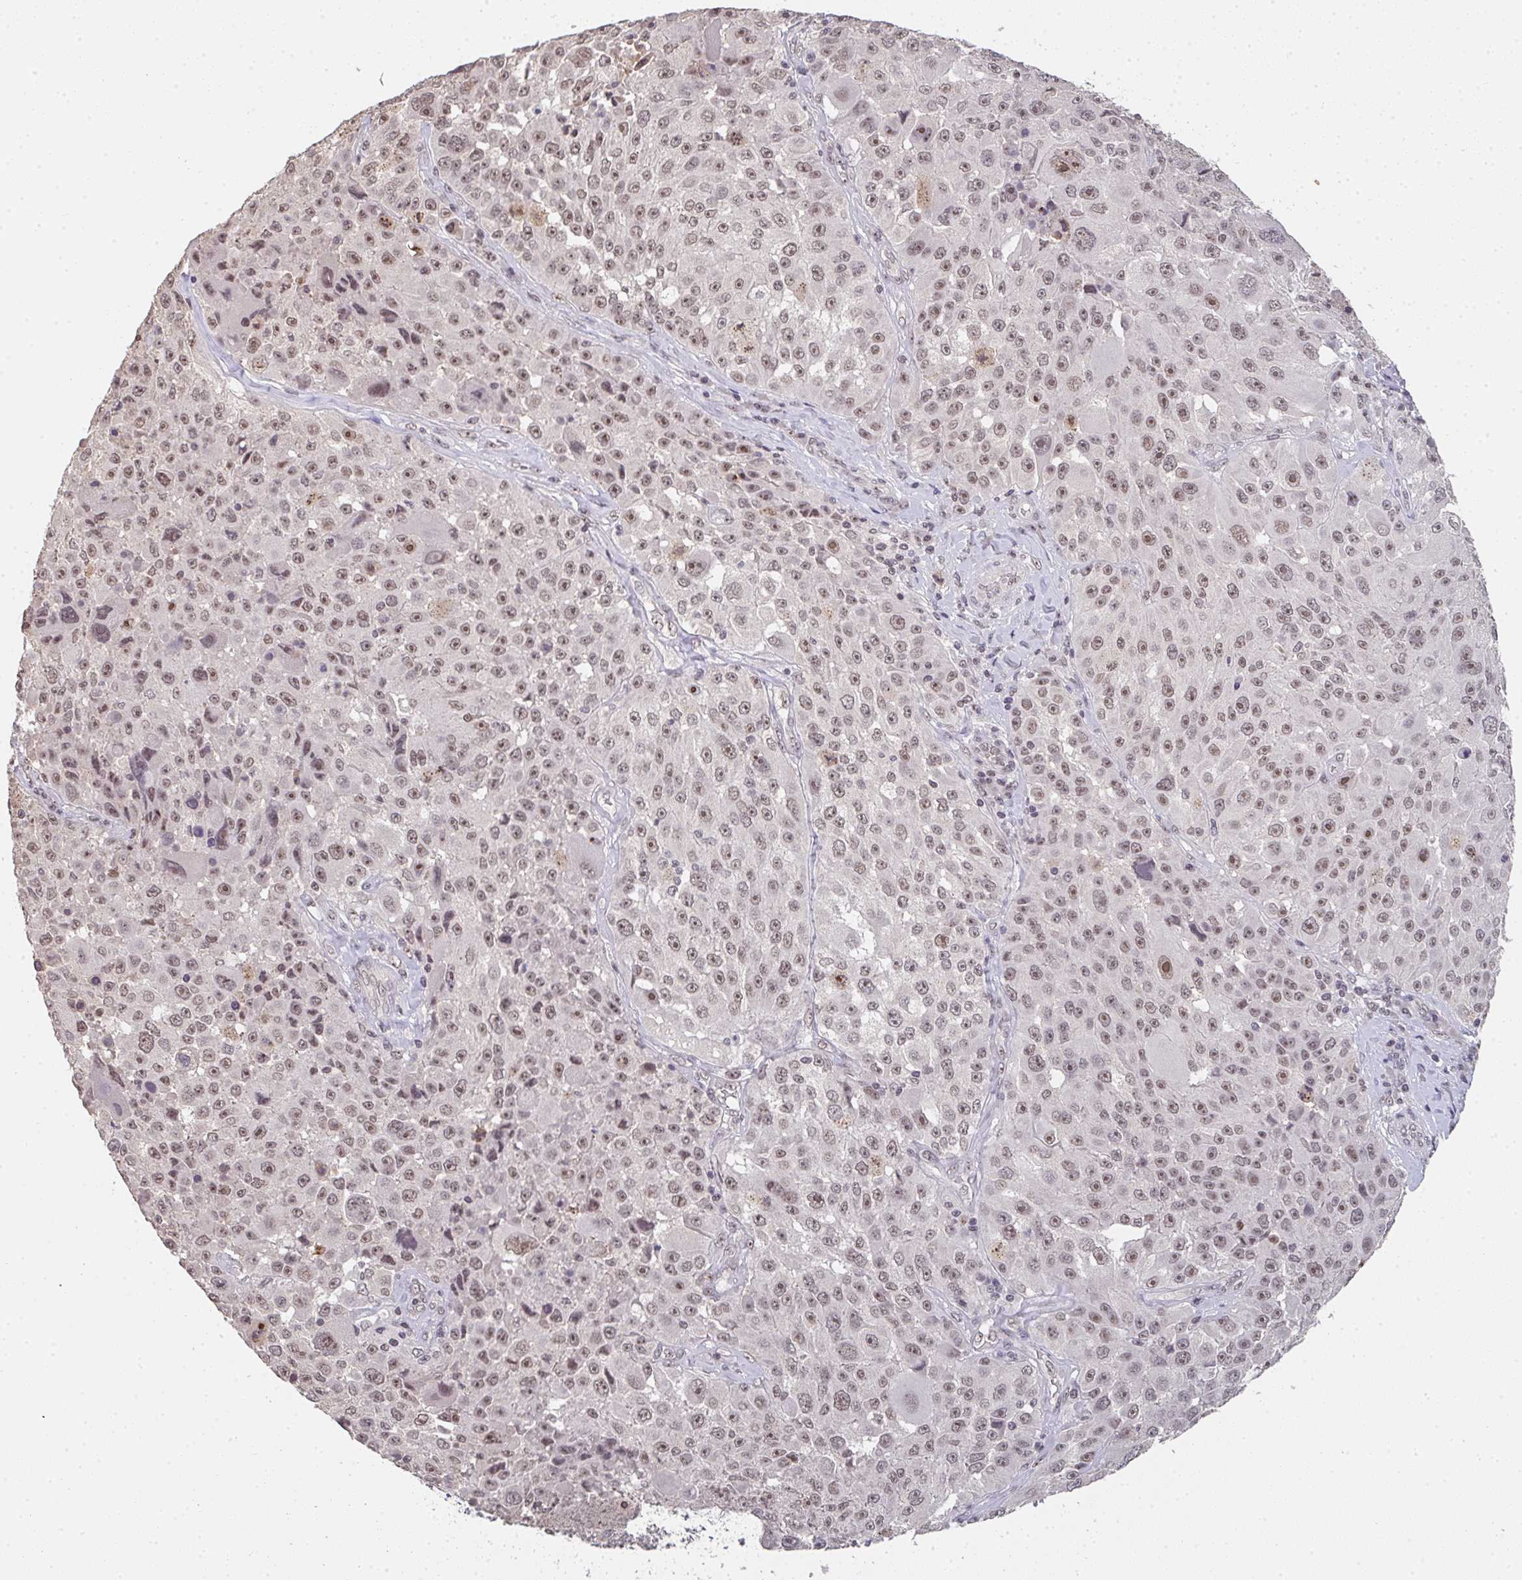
{"staining": {"intensity": "moderate", "quantity": ">75%", "location": "nuclear"}, "tissue": "melanoma", "cell_type": "Tumor cells", "image_type": "cancer", "snomed": [{"axis": "morphology", "description": "Malignant melanoma, Metastatic site"}, {"axis": "topography", "description": "Lymph node"}], "caption": "Human malignant melanoma (metastatic site) stained with a protein marker demonstrates moderate staining in tumor cells.", "gene": "DKC1", "patient": {"sex": "male", "age": 62}}